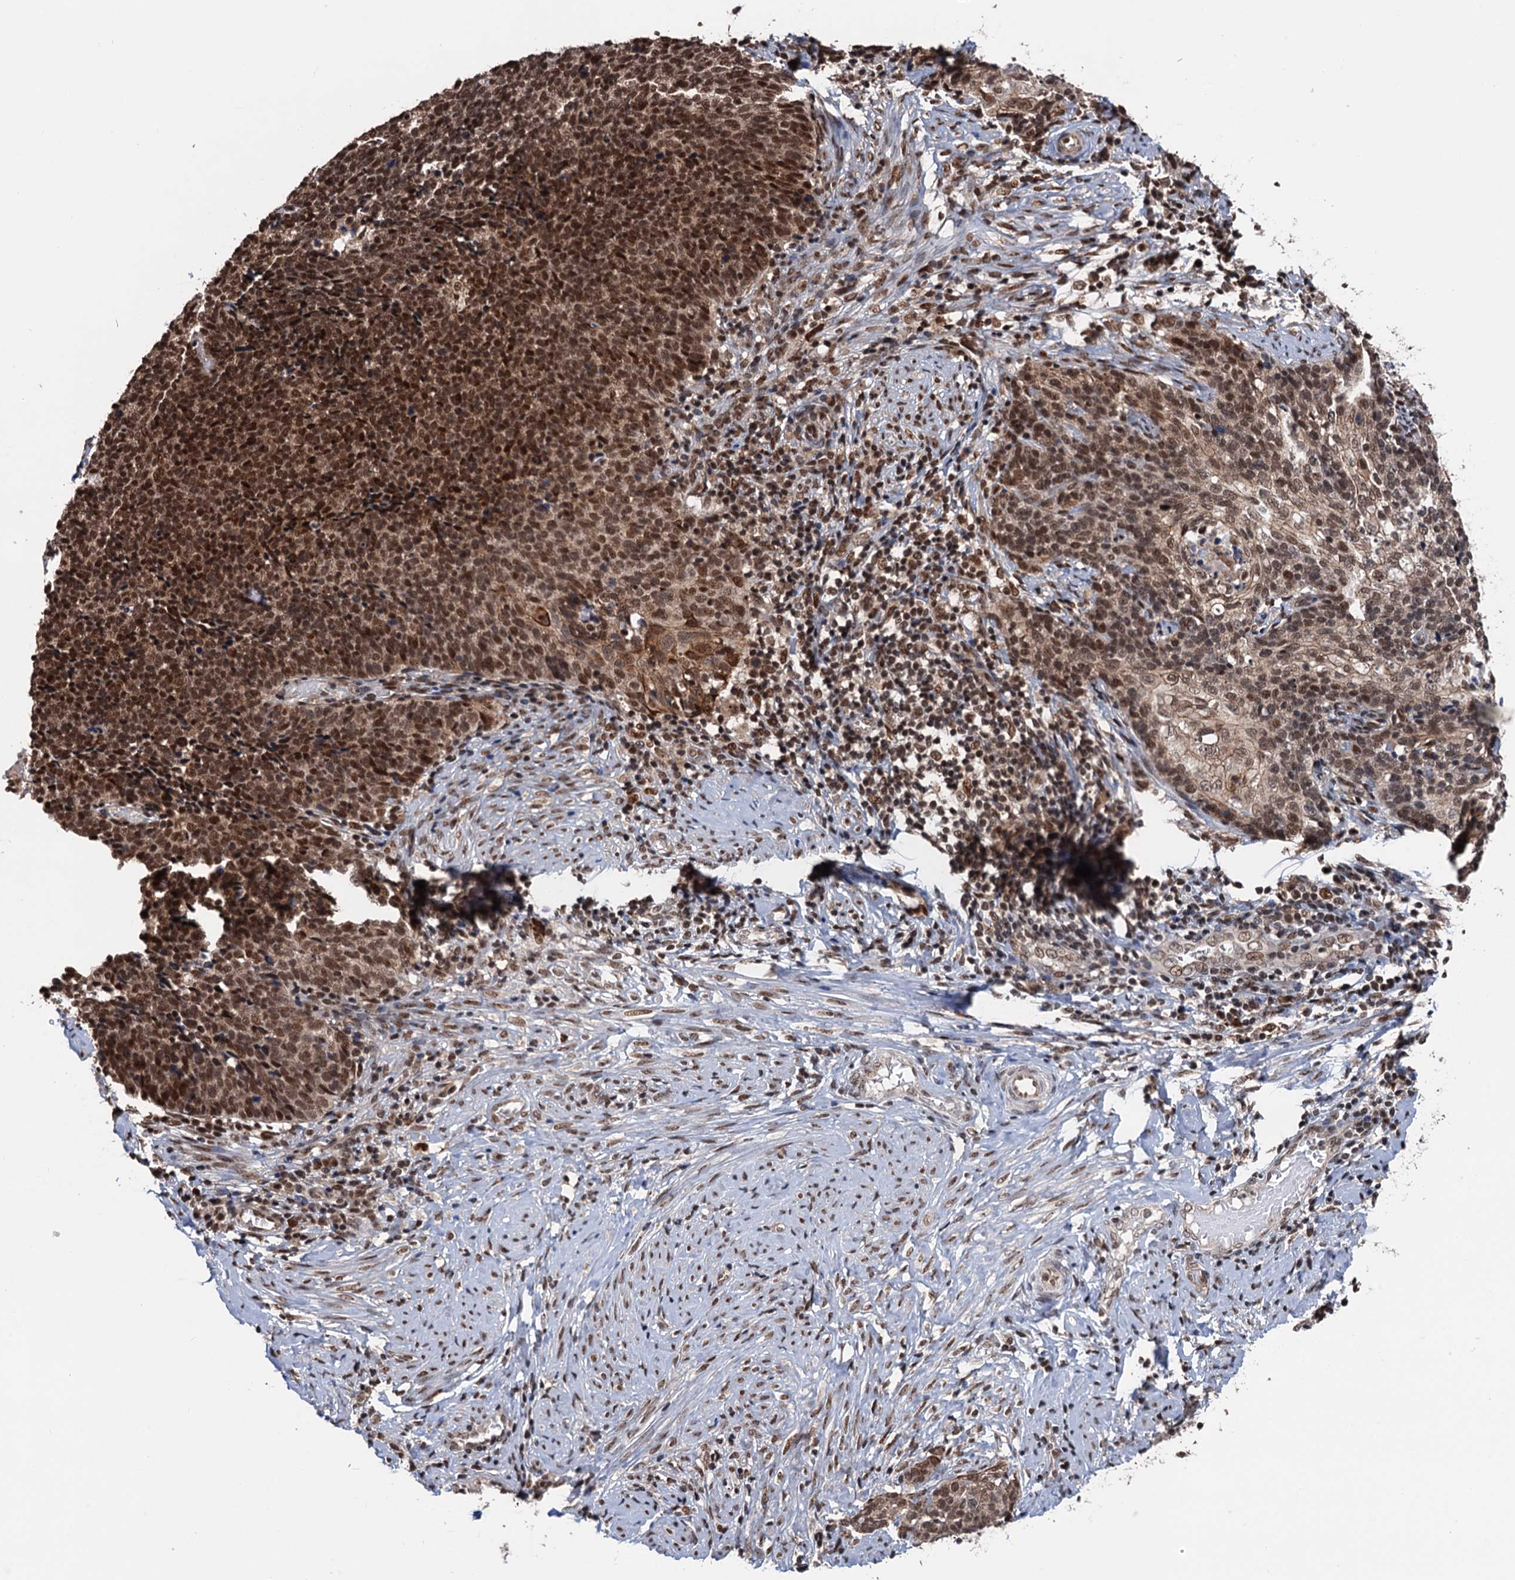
{"staining": {"intensity": "moderate", "quantity": "25%-75%", "location": "nuclear"}, "tissue": "cervical cancer", "cell_type": "Tumor cells", "image_type": "cancer", "snomed": [{"axis": "morphology", "description": "Squamous cell carcinoma, NOS"}, {"axis": "topography", "description": "Cervix"}], "caption": "Immunohistochemistry (IHC) of cervical squamous cell carcinoma reveals medium levels of moderate nuclear positivity in approximately 25%-75% of tumor cells.", "gene": "RASSF4", "patient": {"sex": "female", "age": 39}}